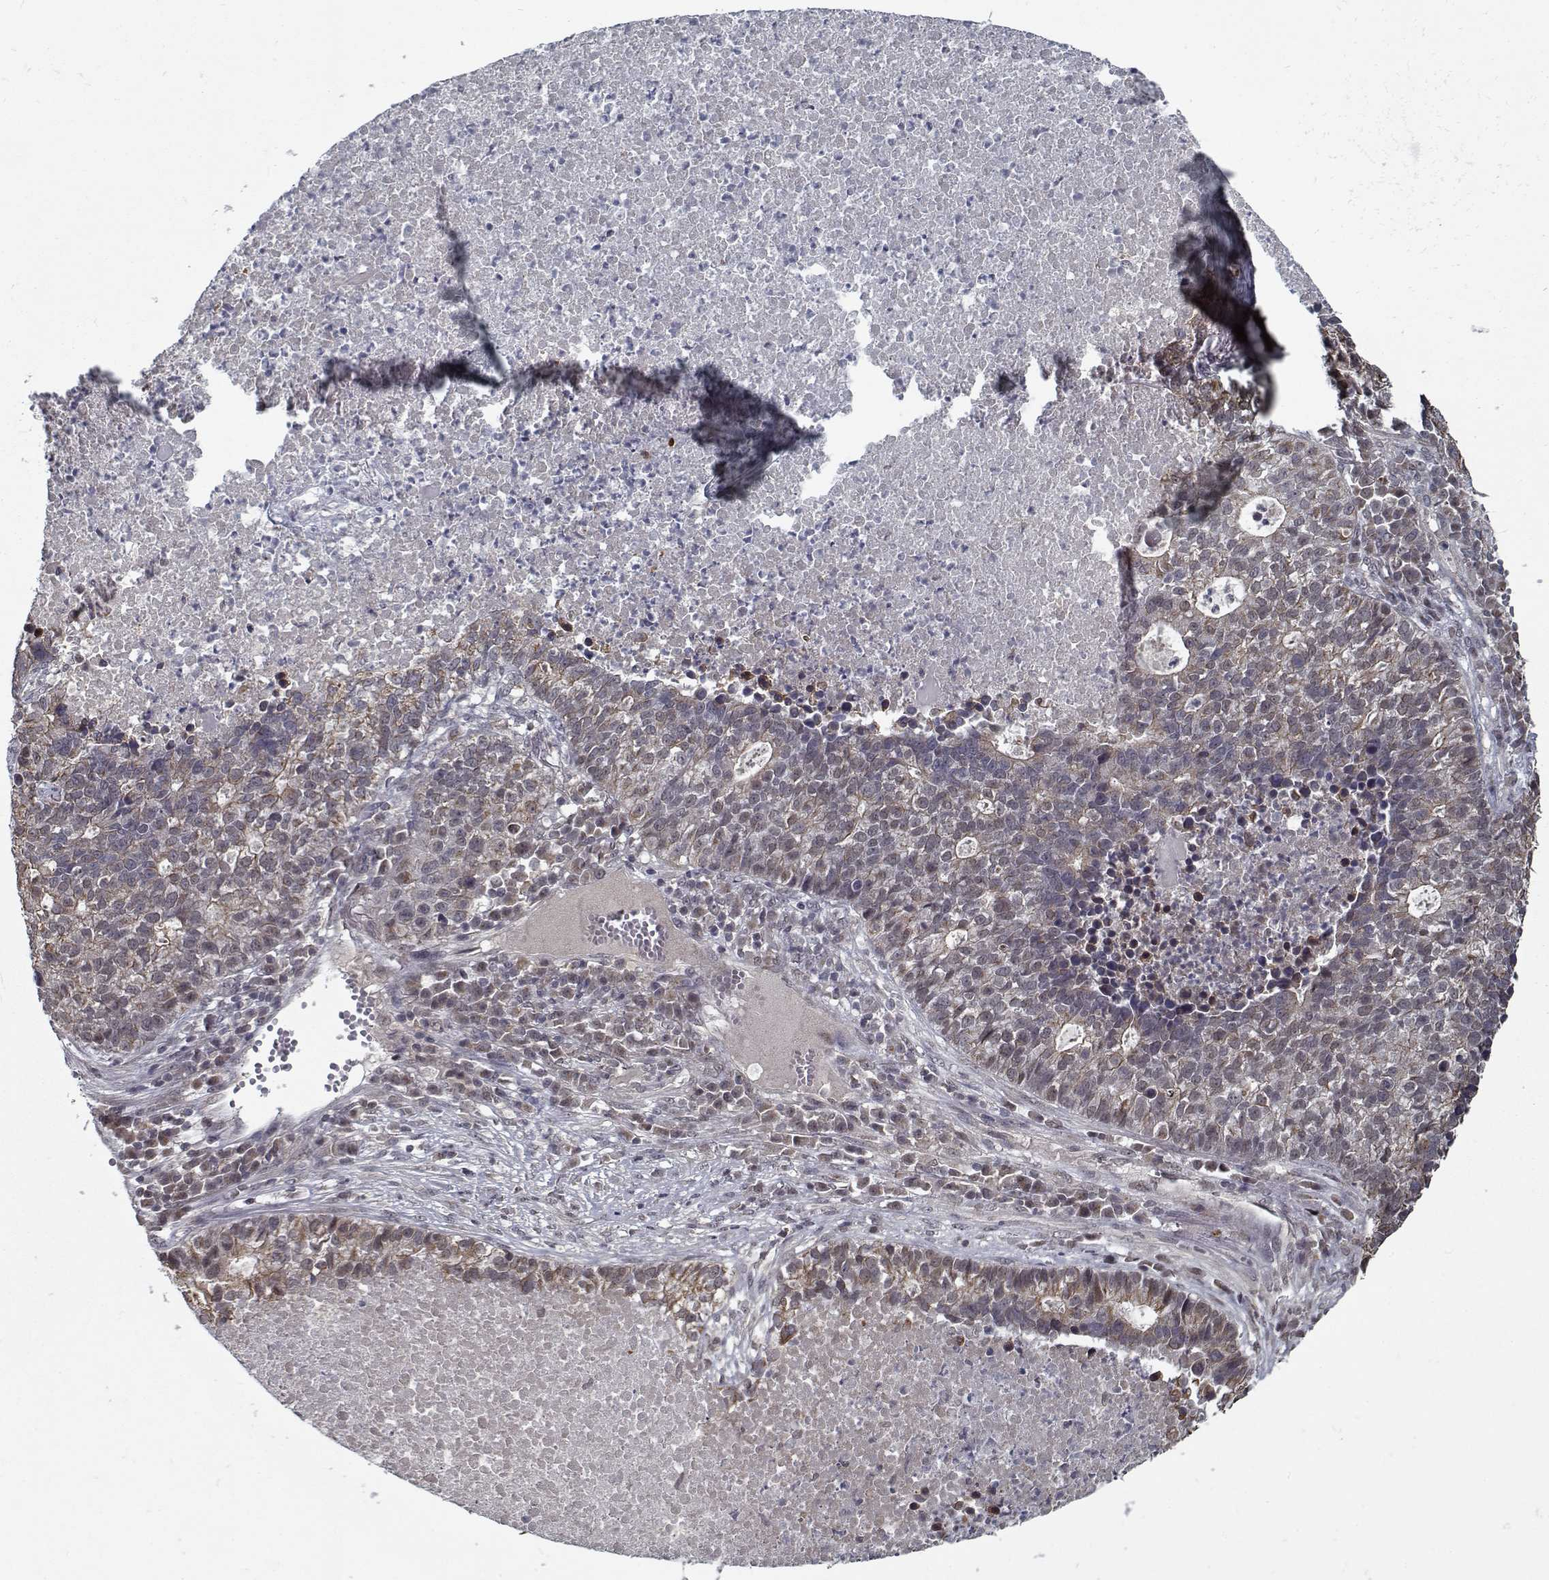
{"staining": {"intensity": "moderate", "quantity": "<25%", "location": "cytoplasmic/membranous"}, "tissue": "lung cancer", "cell_type": "Tumor cells", "image_type": "cancer", "snomed": [{"axis": "morphology", "description": "Adenocarcinoma, NOS"}, {"axis": "topography", "description": "Lung"}], "caption": "Immunohistochemical staining of lung adenocarcinoma demonstrates low levels of moderate cytoplasmic/membranous staining in about <25% of tumor cells. (DAB (3,3'-diaminobenzidine) IHC with brightfield microscopy, high magnification).", "gene": "NLK", "patient": {"sex": "male", "age": 57}}